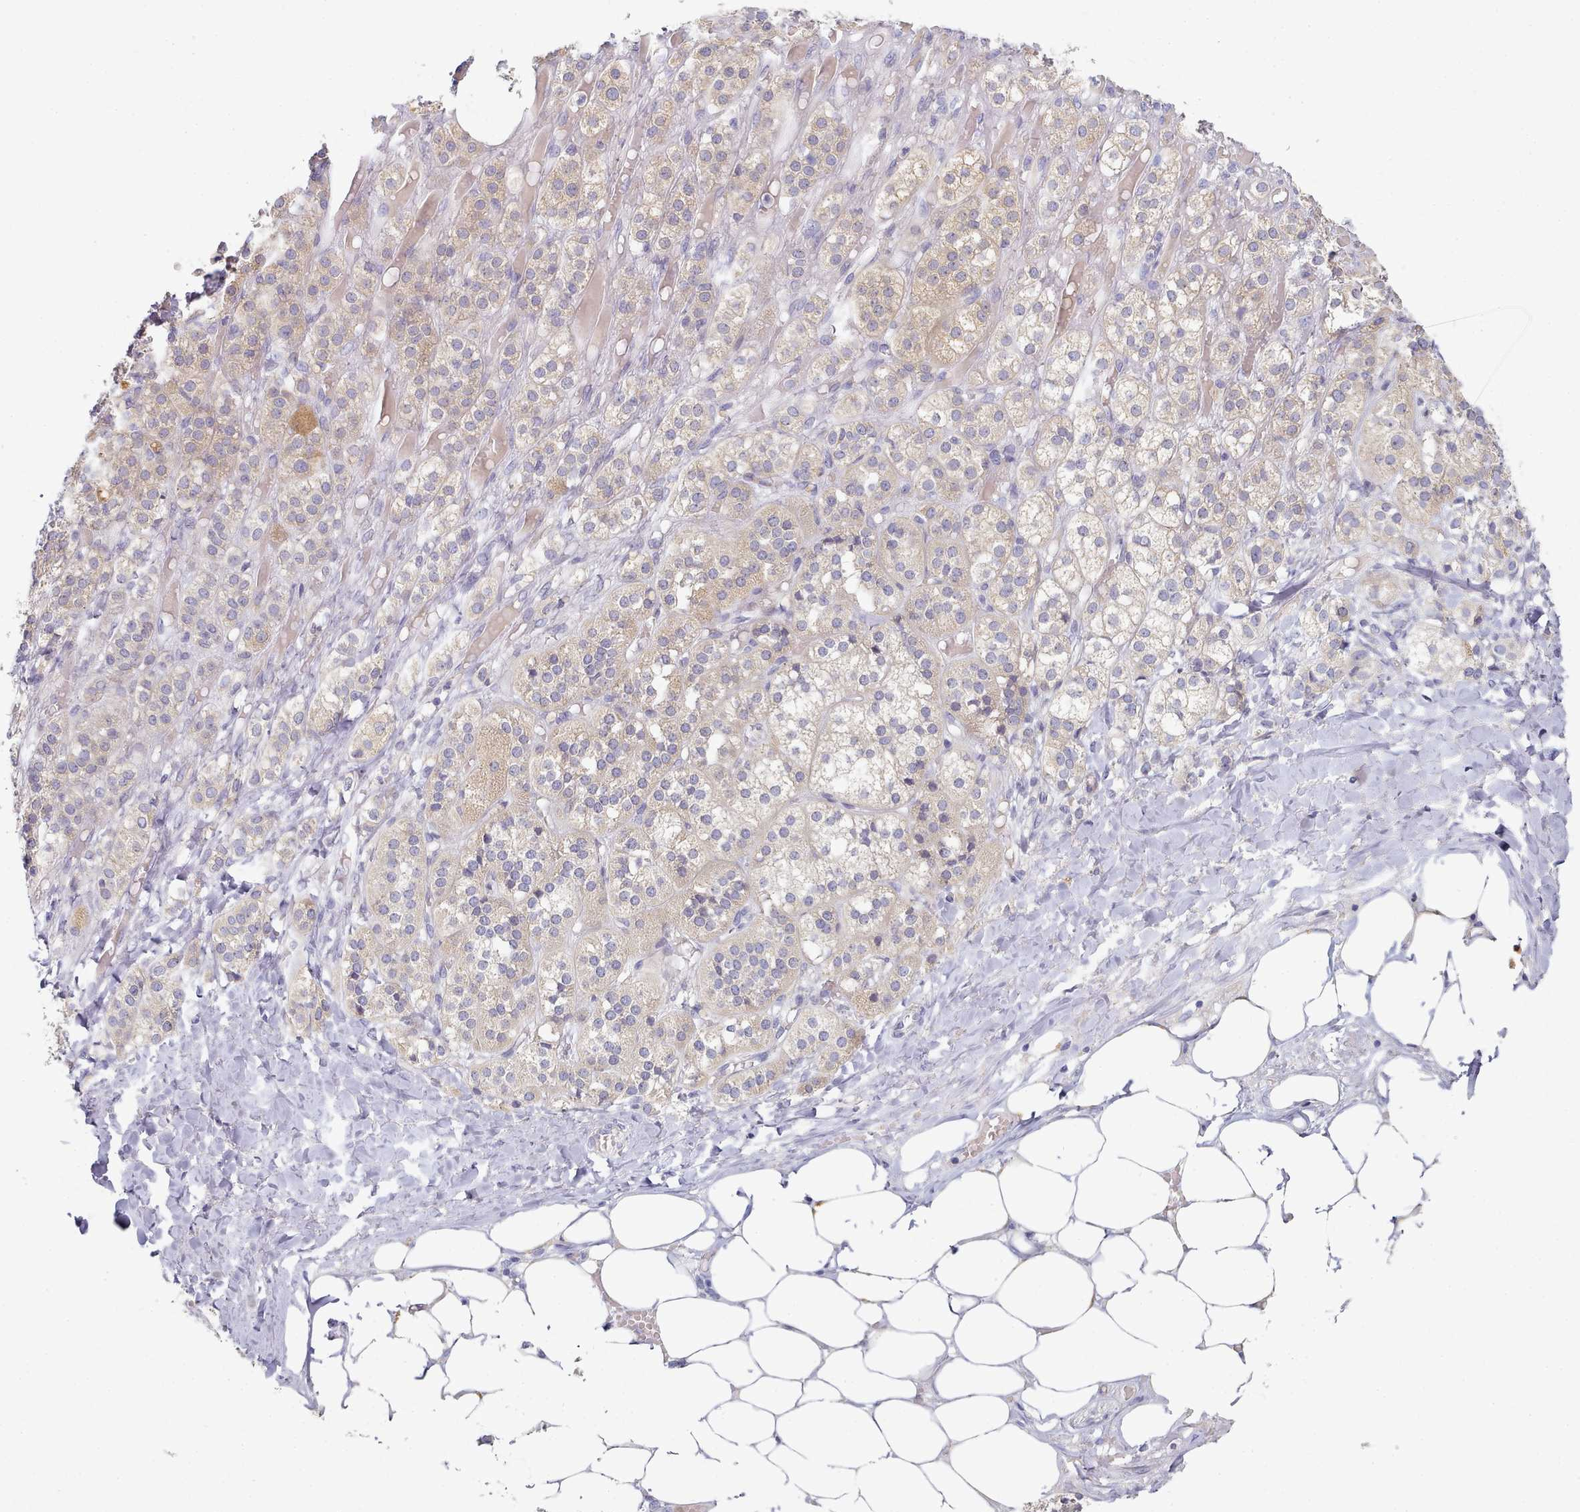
{"staining": {"intensity": "moderate", "quantity": "25%-75%", "location": "cytoplasmic/membranous"}, "tissue": "adrenal gland", "cell_type": "Glandular cells", "image_type": "normal", "snomed": [{"axis": "morphology", "description": "Normal tissue, NOS"}, {"axis": "topography", "description": "Adrenal gland"}], "caption": "Human adrenal gland stained for a protein (brown) displays moderate cytoplasmic/membranous positive staining in about 25%-75% of glandular cells.", "gene": "TYW1B", "patient": {"sex": "female", "age": 61}}